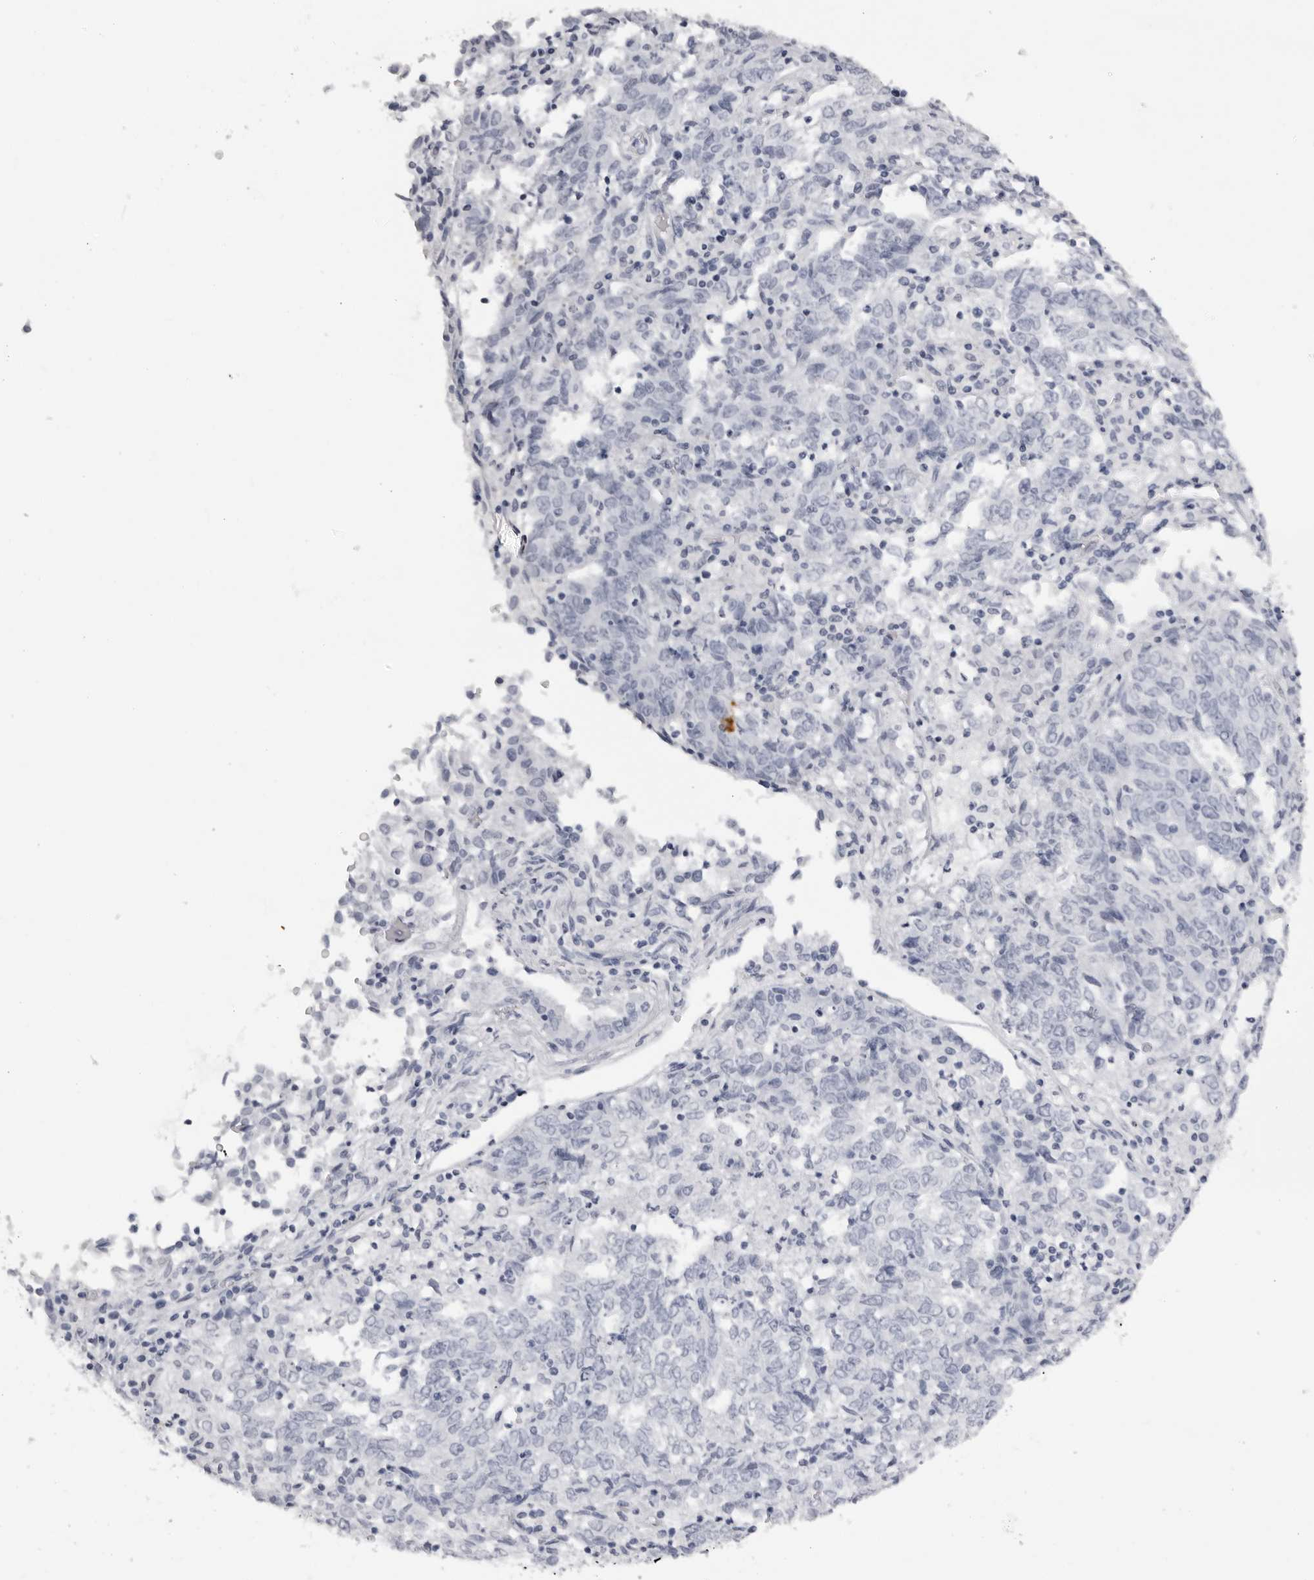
{"staining": {"intensity": "negative", "quantity": "none", "location": "none"}, "tissue": "endometrial cancer", "cell_type": "Tumor cells", "image_type": "cancer", "snomed": [{"axis": "morphology", "description": "Adenocarcinoma, NOS"}, {"axis": "topography", "description": "Endometrium"}], "caption": "A high-resolution histopathology image shows IHC staining of endometrial cancer, which shows no significant expression in tumor cells.", "gene": "CST1", "patient": {"sex": "female", "age": 80}}